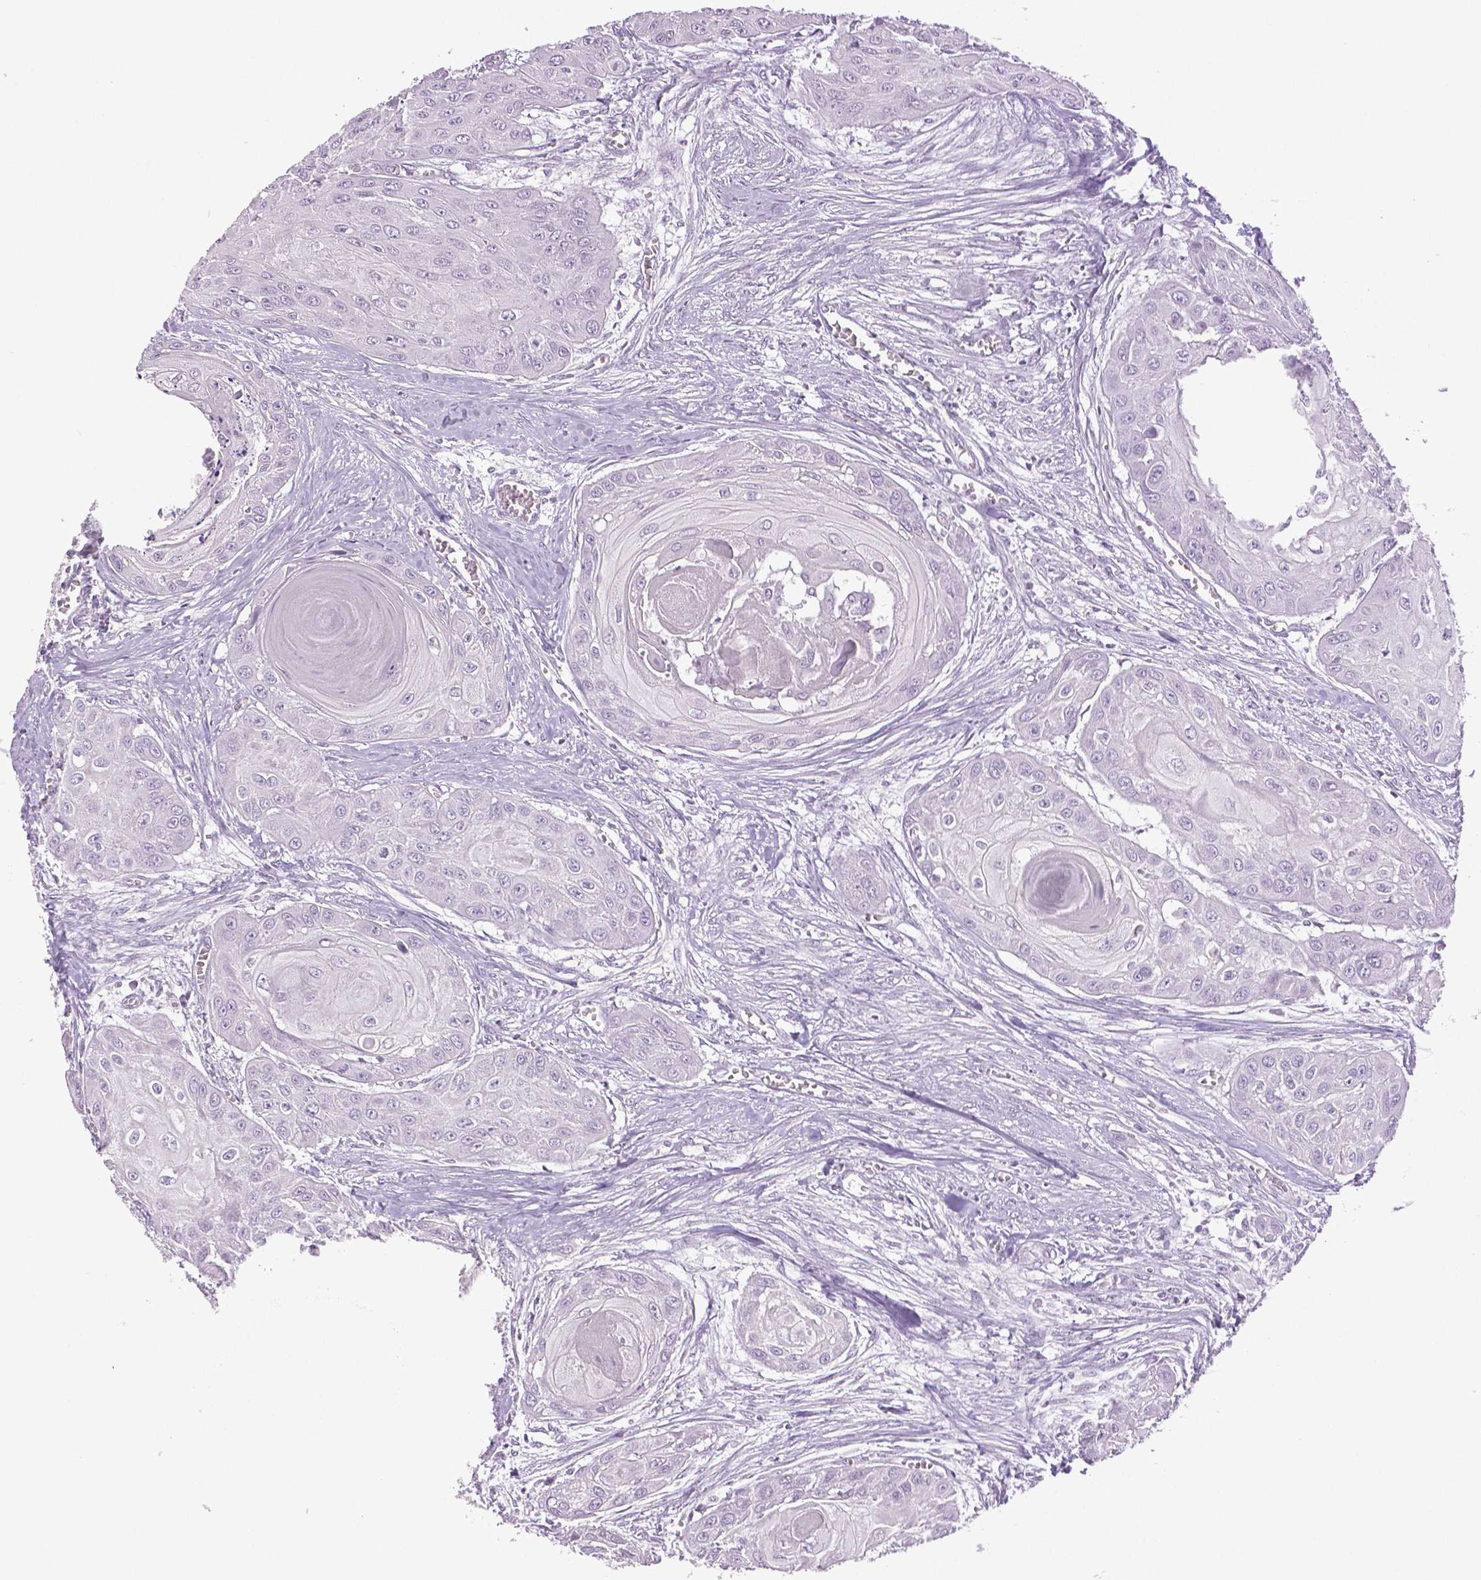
{"staining": {"intensity": "negative", "quantity": "none", "location": "none"}, "tissue": "head and neck cancer", "cell_type": "Tumor cells", "image_type": "cancer", "snomed": [{"axis": "morphology", "description": "Squamous cell carcinoma, NOS"}, {"axis": "topography", "description": "Oral tissue"}, {"axis": "topography", "description": "Head-Neck"}], "caption": "Head and neck cancer (squamous cell carcinoma) stained for a protein using immunohistochemistry reveals no positivity tumor cells.", "gene": "DNAH12", "patient": {"sex": "male", "age": 71}}